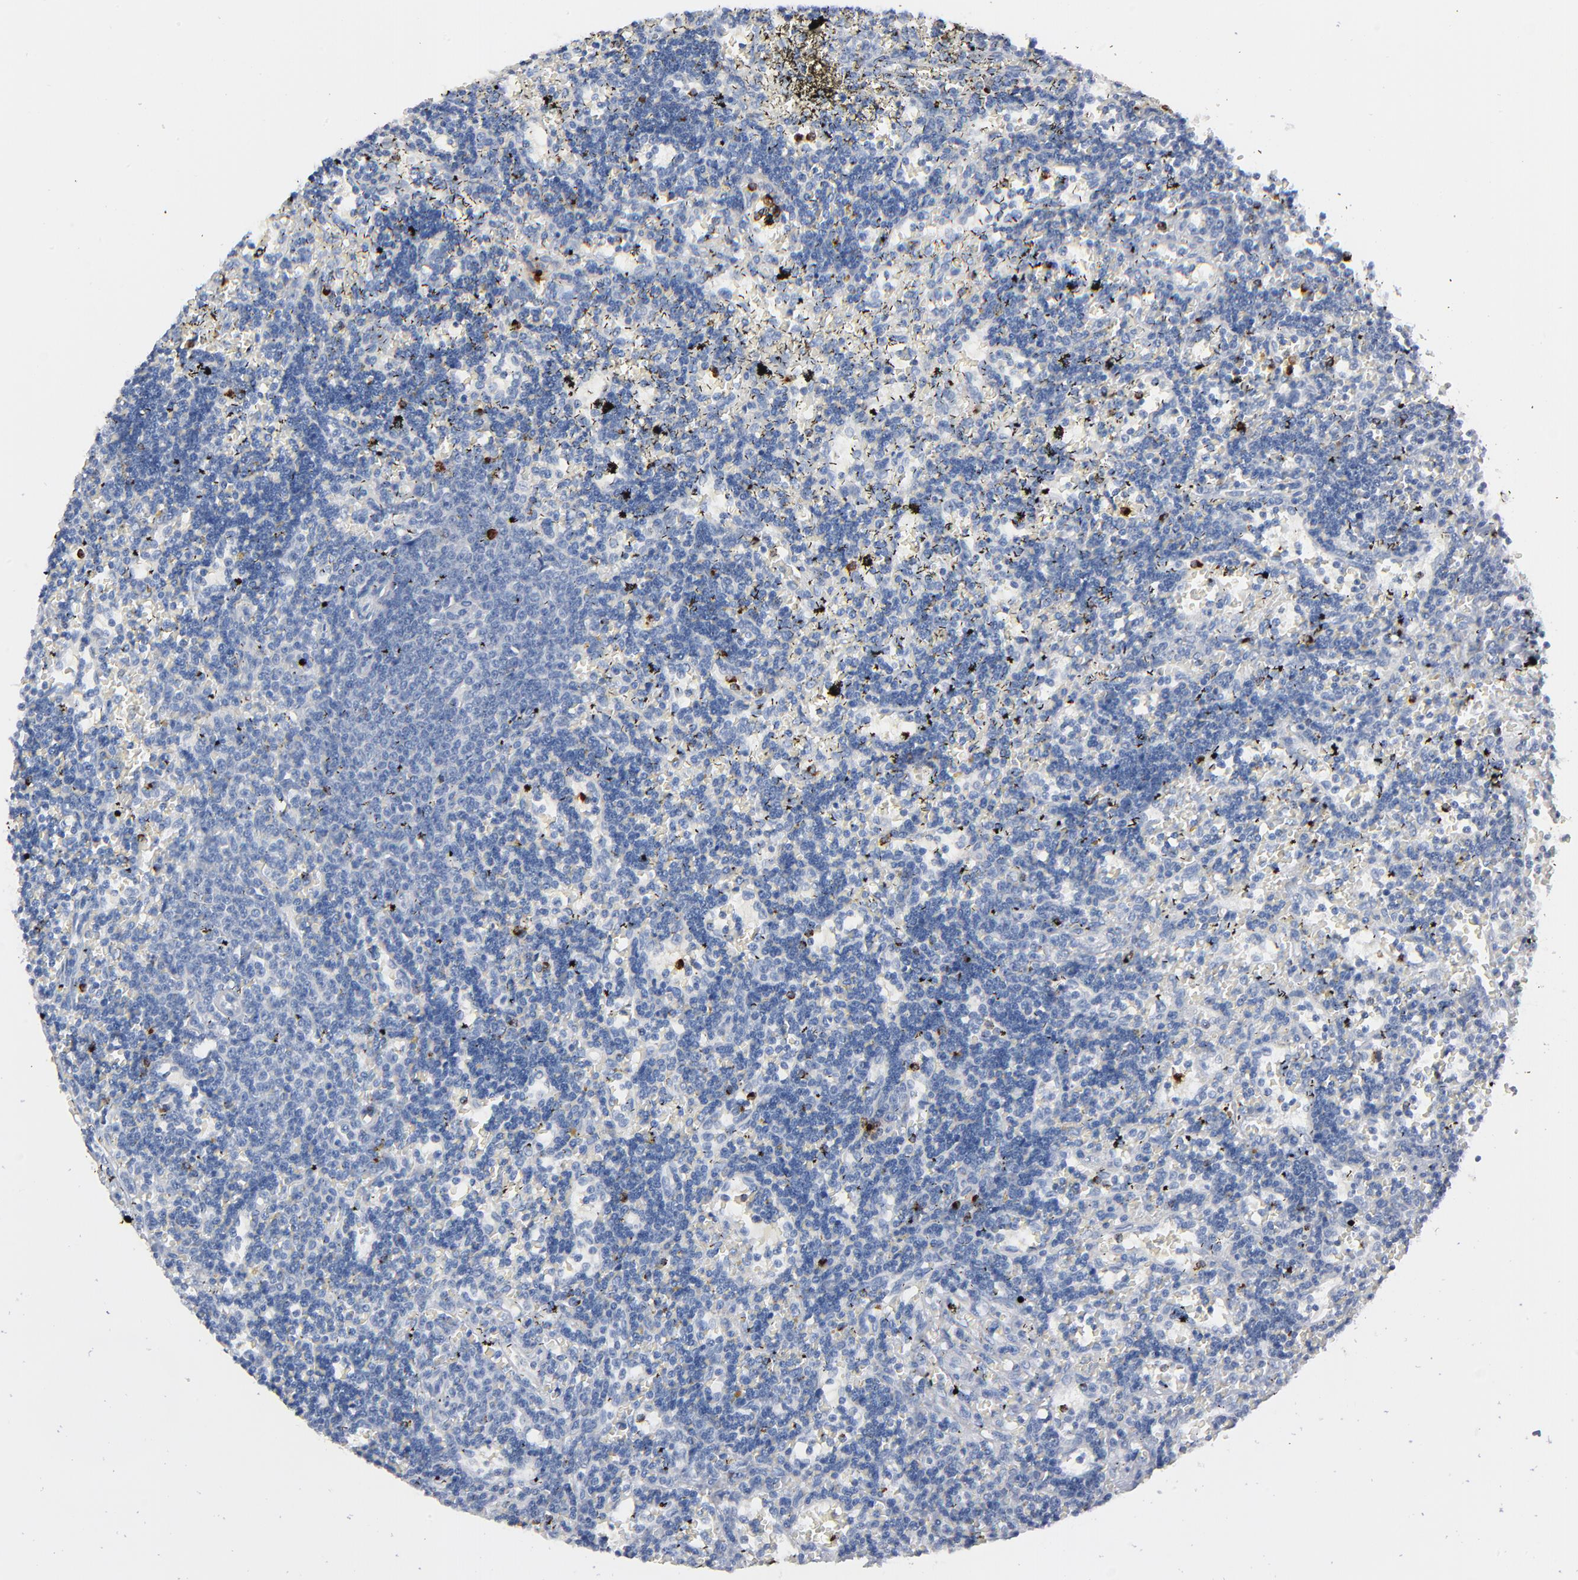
{"staining": {"intensity": "negative", "quantity": "none", "location": "none"}, "tissue": "lymphoma", "cell_type": "Tumor cells", "image_type": "cancer", "snomed": [{"axis": "morphology", "description": "Malignant lymphoma, non-Hodgkin's type, Low grade"}, {"axis": "topography", "description": "Lymph node"}], "caption": "This is an IHC micrograph of human lymphoma. There is no expression in tumor cells.", "gene": "GZMB", "patient": {"sex": "female", "age": 76}}